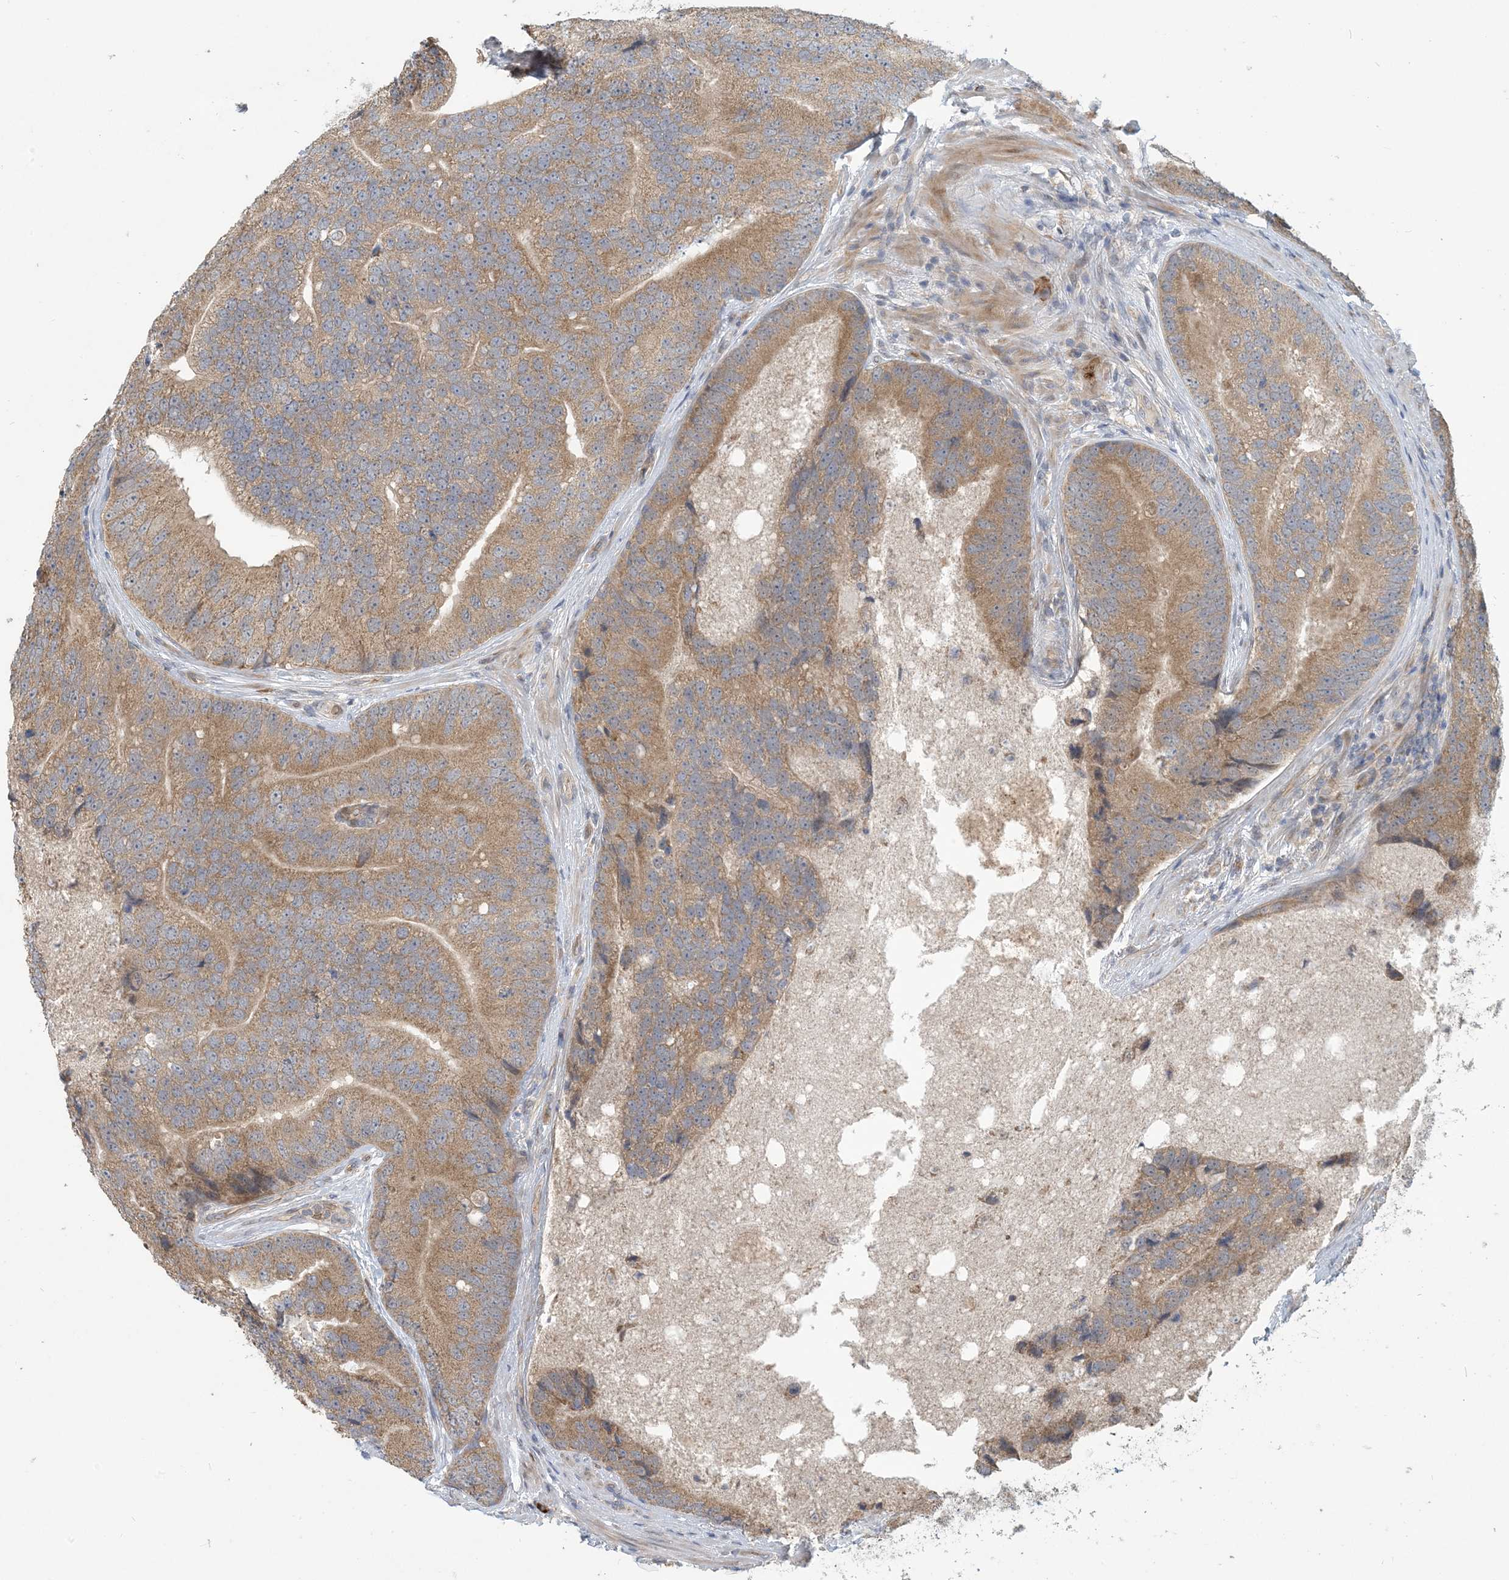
{"staining": {"intensity": "moderate", "quantity": ">75%", "location": "cytoplasmic/membranous"}, "tissue": "prostate cancer", "cell_type": "Tumor cells", "image_type": "cancer", "snomed": [{"axis": "morphology", "description": "Adenocarcinoma, High grade"}, {"axis": "topography", "description": "Prostate"}], "caption": "About >75% of tumor cells in prostate cancer (high-grade adenocarcinoma) reveal moderate cytoplasmic/membranous protein positivity as visualized by brown immunohistochemical staining.", "gene": "PUSL1", "patient": {"sex": "male", "age": 70}}